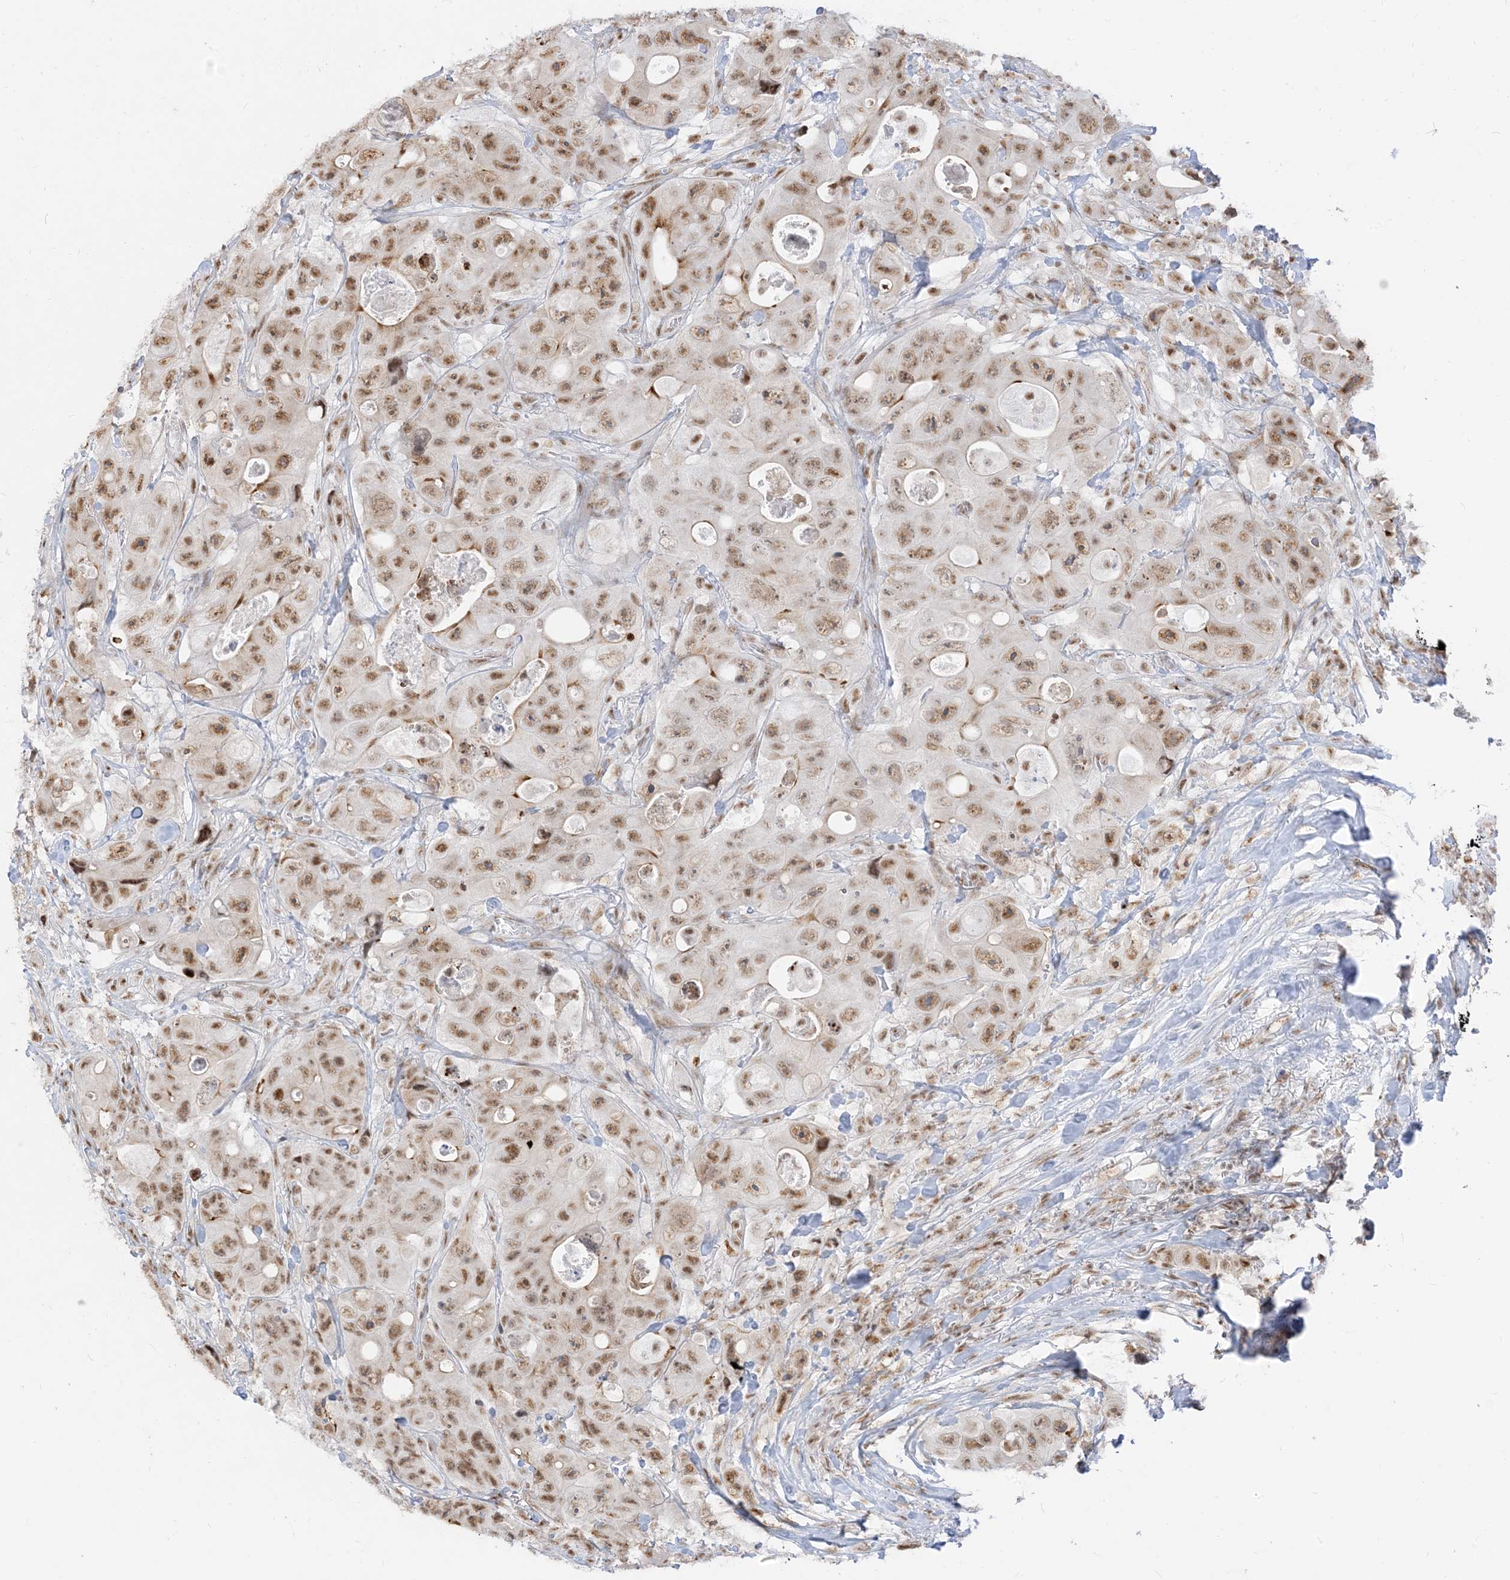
{"staining": {"intensity": "moderate", "quantity": ">75%", "location": "nuclear"}, "tissue": "colorectal cancer", "cell_type": "Tumor cells", "image_type": "cancer", "snomed": [{"axis": "morphology", "description": "Adenocarcinoma, NOS"}, {"axis": "topography", "description": "Colon"}], "caption": "A high-resolution image shows immunohistochemistry (IHC) staining of adenocarcinoma (colorectal), which shows moderate nuclear positivity in about >75% of tumor cells.", "gene": "ARGLU1", "patient": {"sex": "female", "age": 46}}